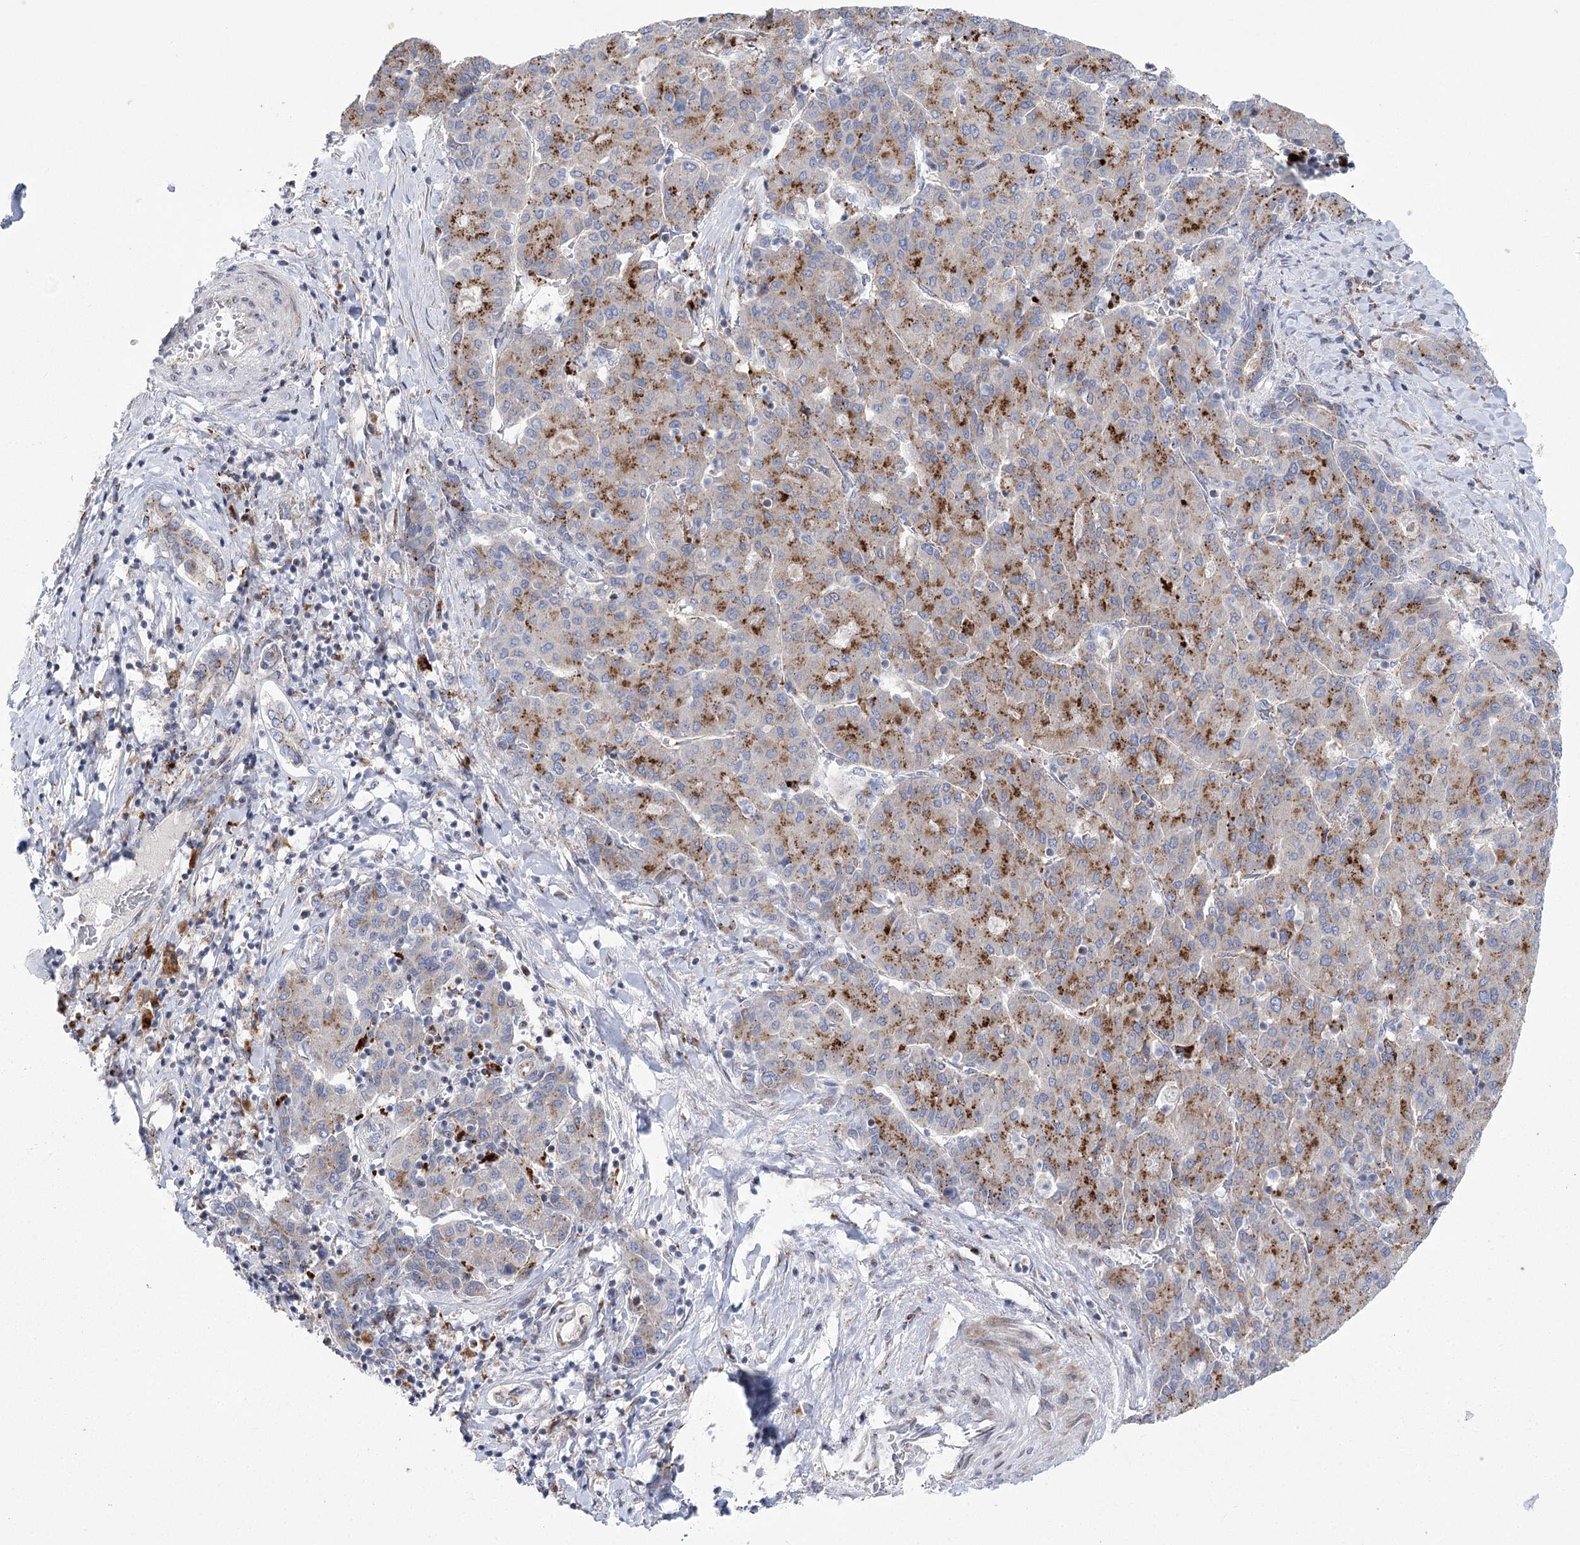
{"staining": {"intensity": "moderate", "quantity": "25%-75%", "location": "cytoplasmic/membranous"}, "tissue": "liver cancer", "cell_type": "Tumor cells", "image_type": "cancer", "snomed": [{"axis": "morphology", "description": "Carcinoma, Hepatocellular, NOS"}, {"axis": "topography", "description": "Liver"}], "caption": "Immunohistochemical staining of liver hepatocellular carcinoma shows medium levels of moderate cytoplasmic/membranous protein staining in about 25%-75% of tumor cells. (DAB IHC with brightfield microscopy, high magnification).", "gene": "NME7", "patient": {"sex": "male", "age": 65}}